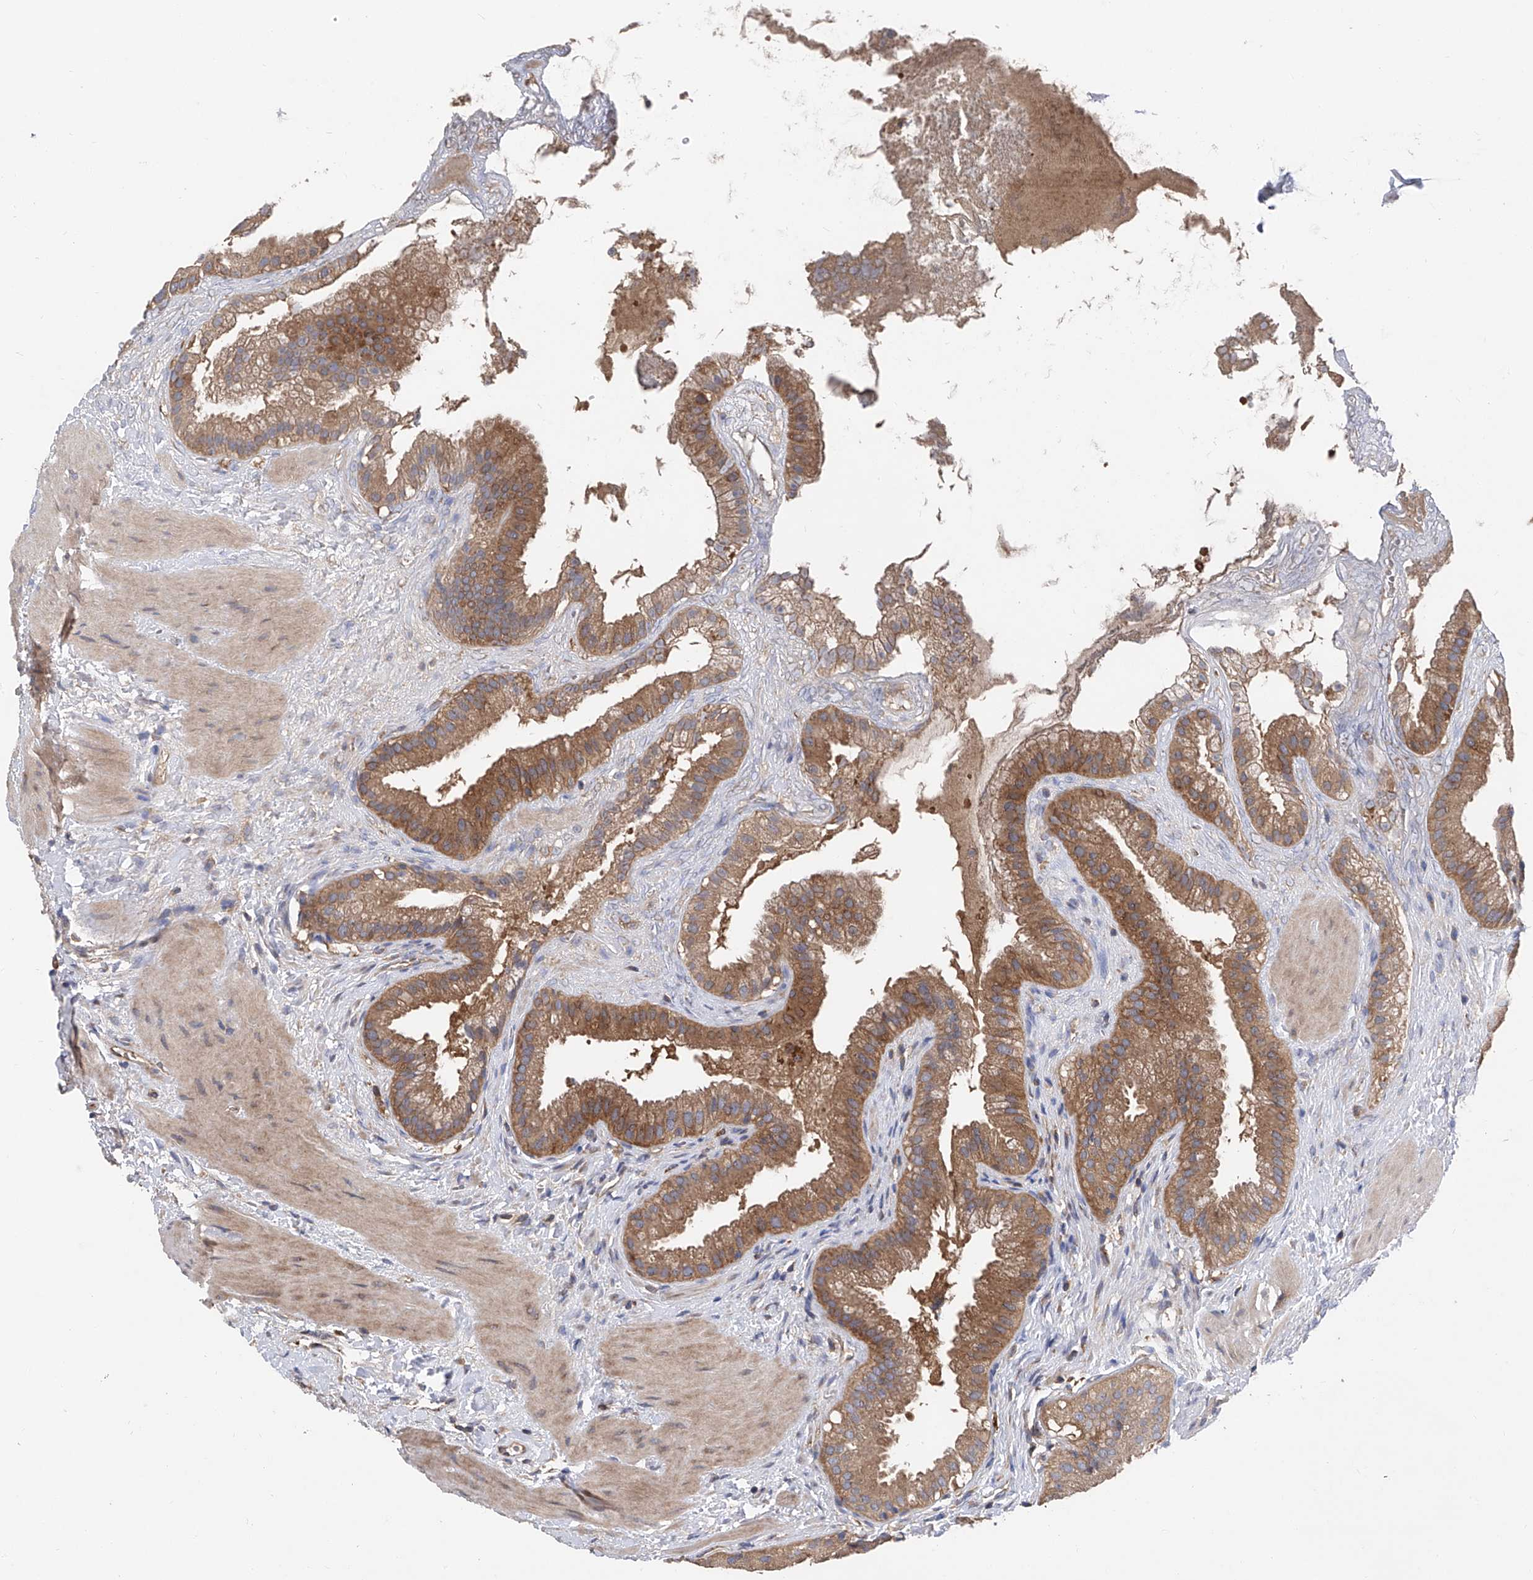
{"staining": {"intensity": "moderate", "quantity": ">75%", "location": "cytoplasmic/membranous"}, "tissue": "gallbladder", "cell_type": "Glandular cells", "image_type": "normal", "snomed": [{"axis": "morphology", "description": "Normal tissue, NOS"}, {"axis": "topography", "description": "Gallbladder"}], "caption": "Protein staining demonstrates moderate cytoplasmic/membranous staining in about >75% of glandular cells in normal gallbladder. Immunohistochemistry (ihc) stains the protein of interest in brown and the nuclei are stained blue.", "gene": "PTK2", "patient": {"sex": "male", "age": 55}}